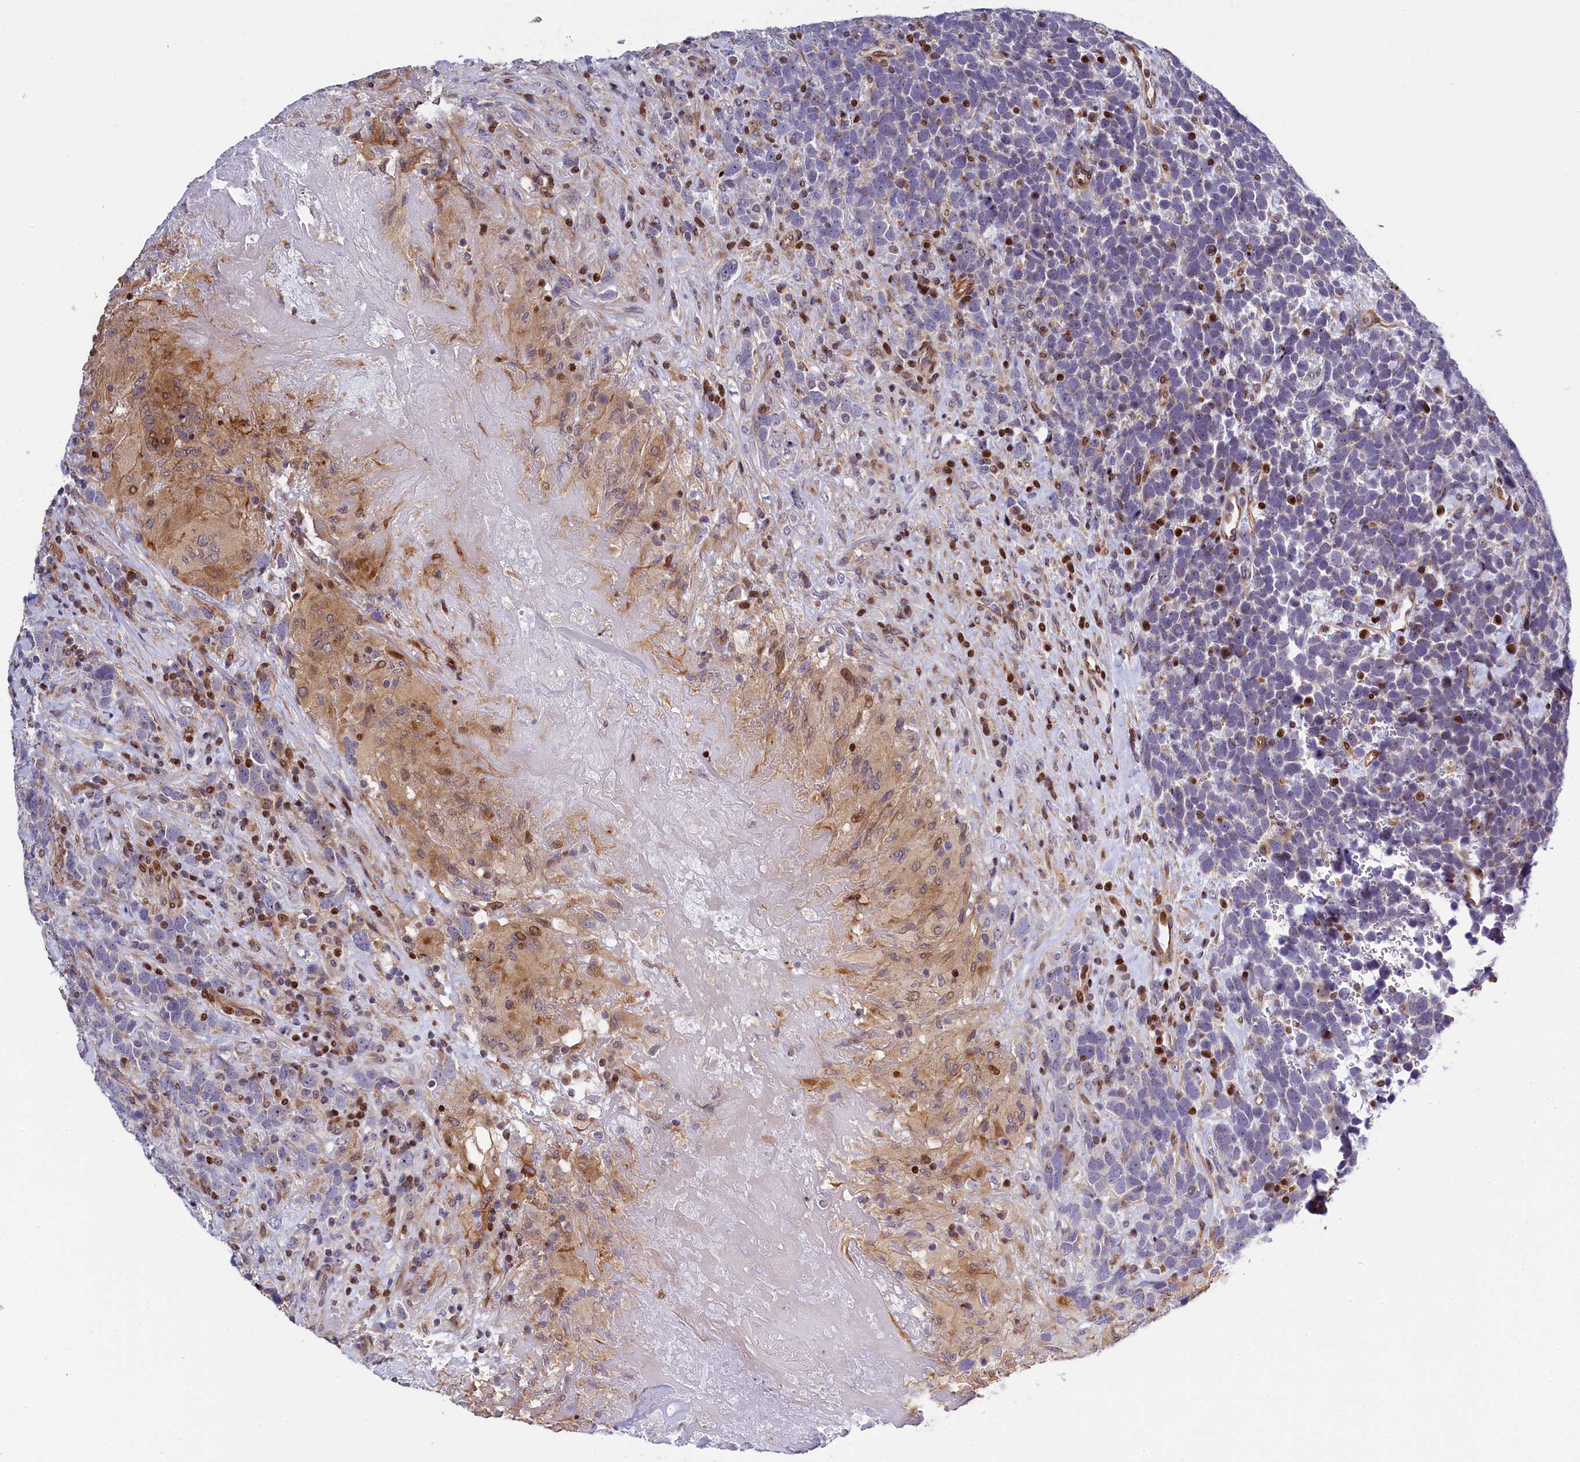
{"staining": {"intensity": "negative", "quantity": "none", "location": "none"}, "tissue": "urothelial cancer", "cell_type": "Tumor cells", "image_type": "cancer", "snomed": [{"axis": "morphology", "description": "Urothelial carcinoma, High grade"}, {"axis": "topography", "description": "Urinary bladder"}], "caption": "DAB immunohistochemical staining of urothelial cancer demonstrates no significant expression in tumor cells.", "gene": "TGDS", "patient": {"sex": "female", "age": 82}}